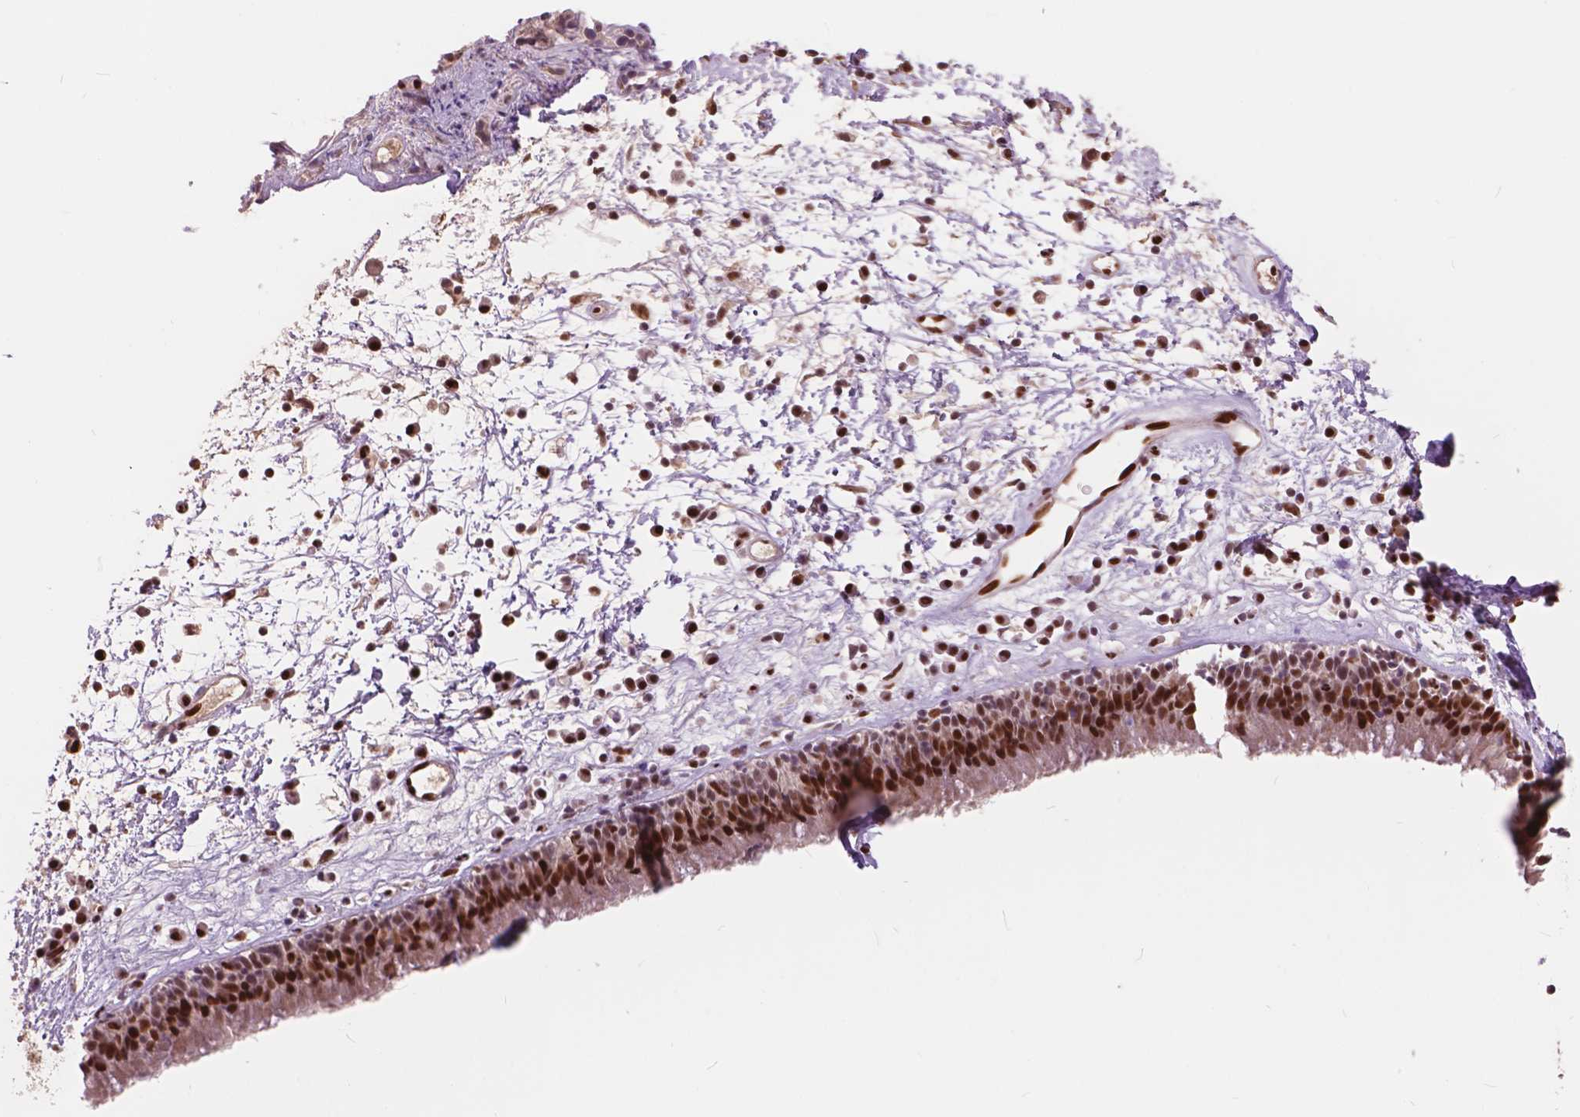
{"staining": {"intensity": "strong", "quantity": "25%-75%", "location": "nuclear"}, "tissue": "nasopharynx", "cell_type": "Respiratory epithelial cells", "image_type": "normal", "snomed": [{"axis": "morphology", "description": "Normal tissue, NOS"}, {"axis": "topography", "description": "Nasopharynx"}], "caption": "Nasopharynx stained with DAB immunohistochemistry exhibits high levels of strong nuclear expression in approximately 25%-75% of respiratory epithelial cells.", "gene": "ANP32A", "patient": {"sex": "male", "age": 24}}